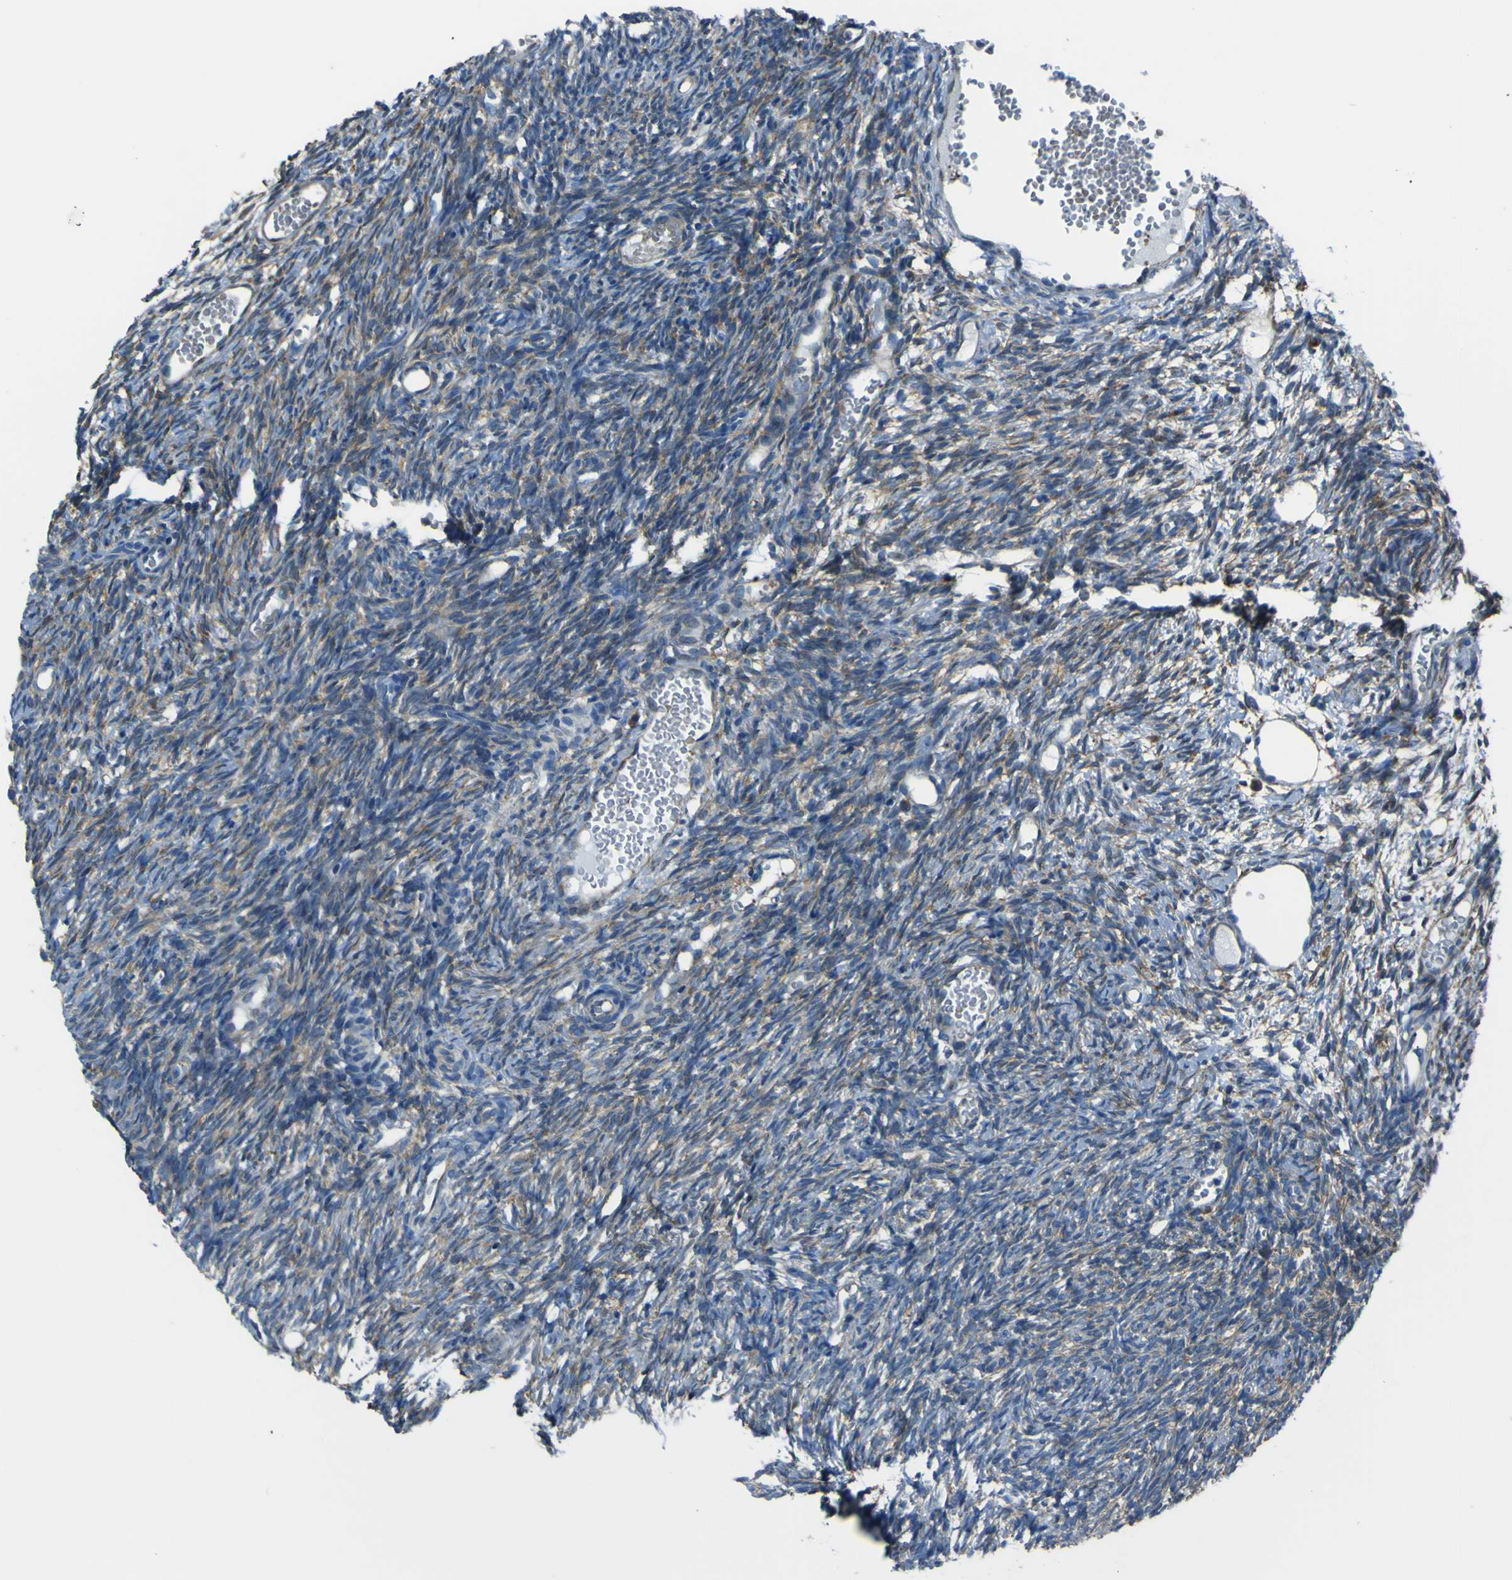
{"staining": {"intensity": "weak", "quantity": "25%-75%", "location": "cytoplasmic/membranous"}, "tissue": "ovary", "cell_type": "Ovarian stroma cells", "image_type": "normal", "snomed": [{"axis": "morphology", "description": "Normal tissue, NOS"}, {"axis": "topography", "description": "Ovary"}], "caption": "Benign ovary displays weak cytoplasmic/membranous expression in about 25%-75% of ovarian stroma cells.", "gene": "STIM1", "patient": {"sex": "female", "age": 35}}